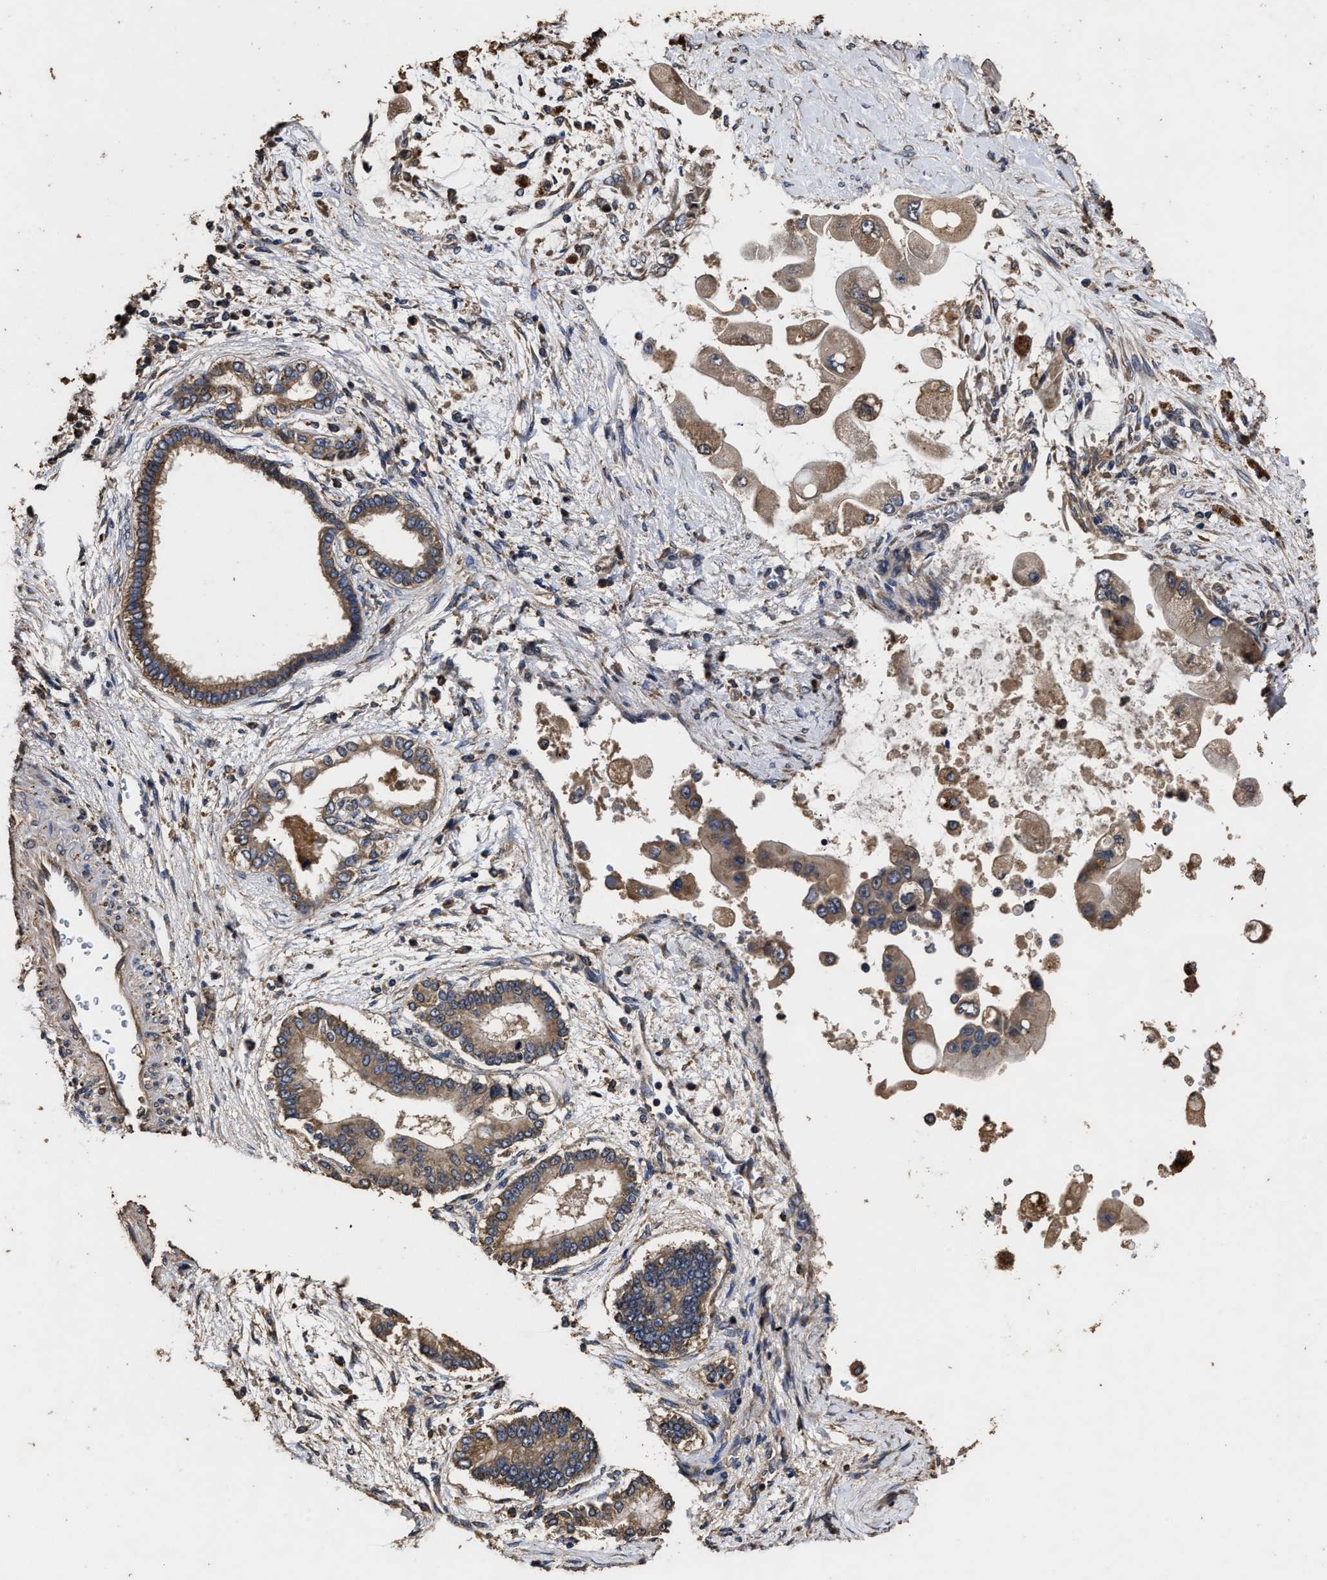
{"staining": {"intensity": "weak", "quantity": ">75%", "location": "cytoplasmic/membranous"}, "tissue": "liver cancer", "cell_type": "Tumor cells", "image_type": "cancer", "snomed": [{"axis": "morphology", "description": "Cholangiocarcinoma"}, {"axis": "topography", "description": "Liver"}], "caption": "Immunohistochemical staining of human liver cholangiocarcinoma demonstrates weak cytoplasmic/membranous protein positivity in about >75% of tumor cells.", "gene": "PPM1K", "patient": {"sex": "male", "age": 50}}